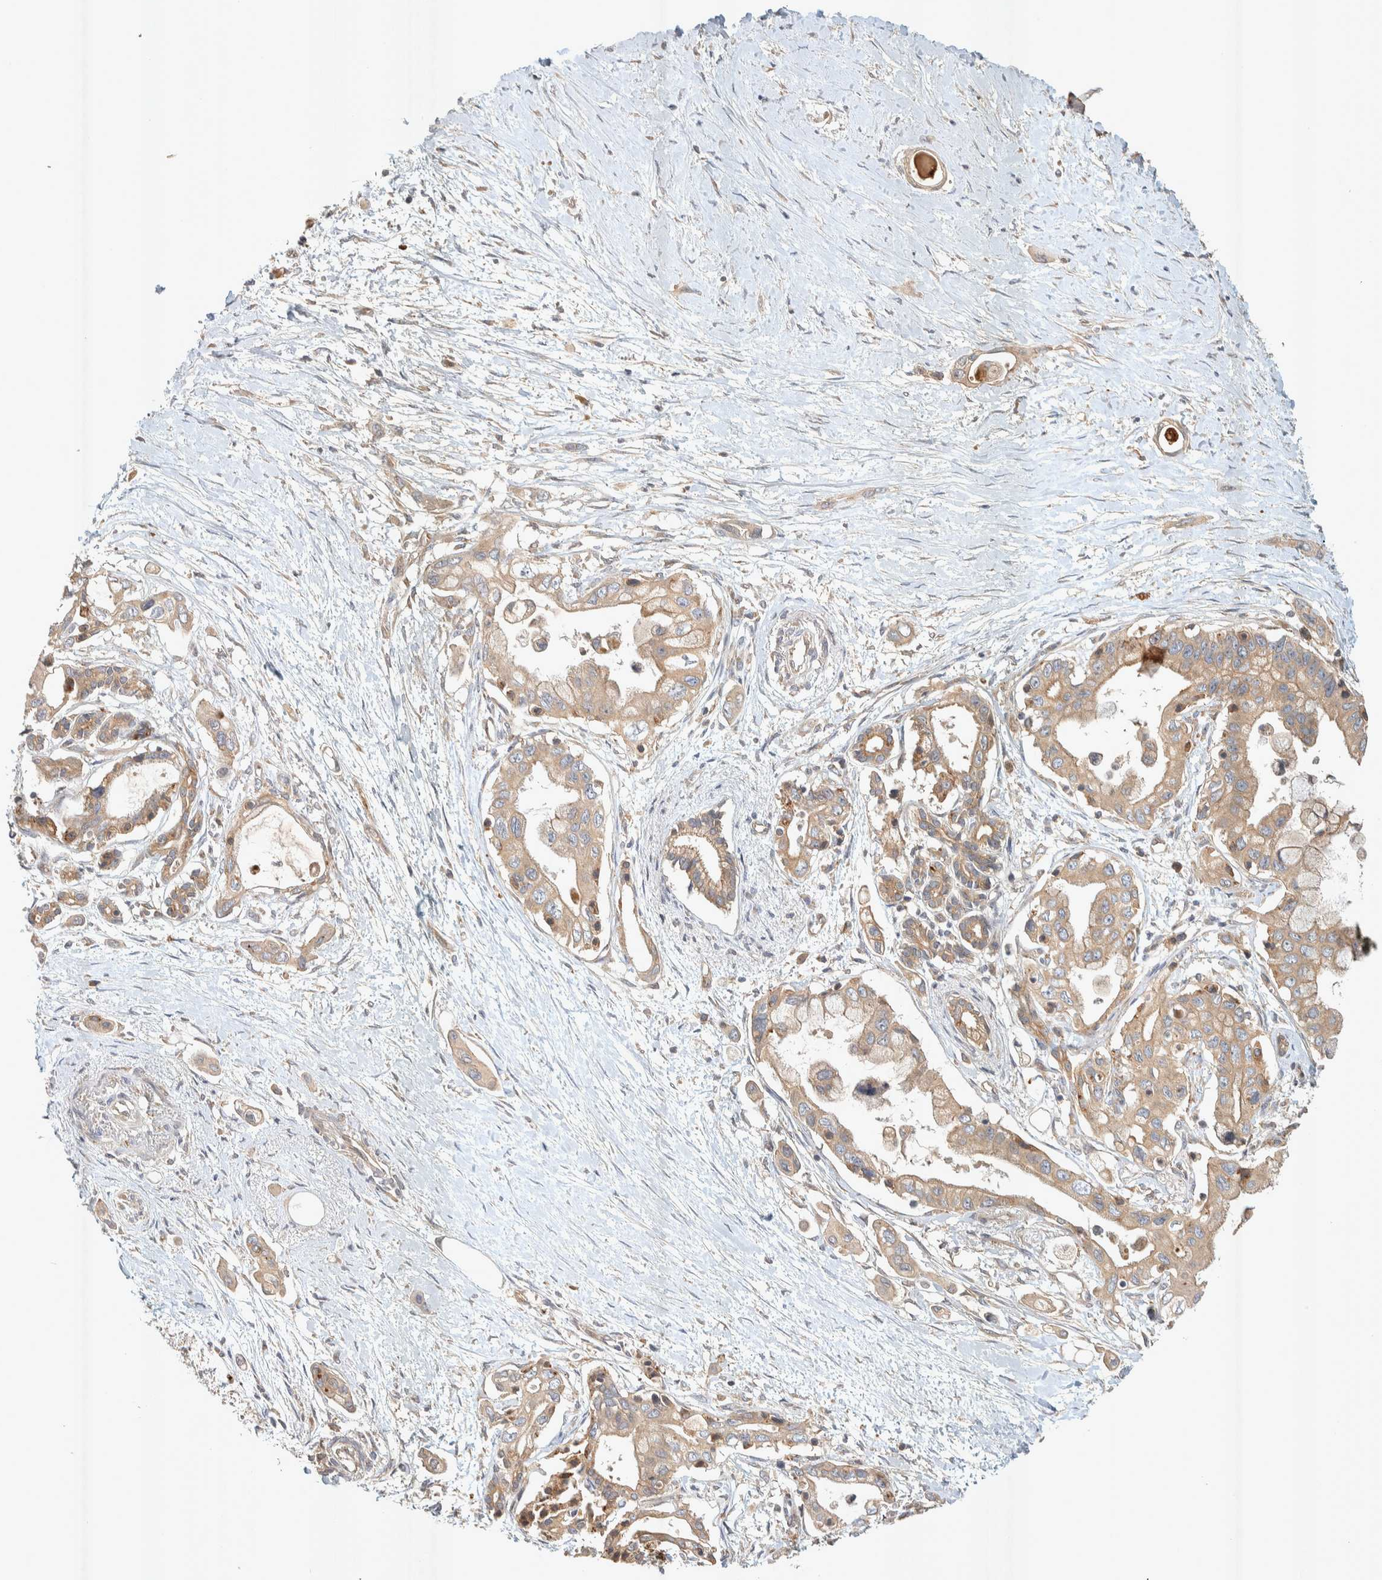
{"staining": {"intensity": "weak", "quantity": ">75%", "location": "cytoplasmic/membranous"}, "tissue": "pancreatic cancer", "cell_type": "Tumor cells", "image_type": "cancer", "snomed": [{"axis": "morphology", "description": "Adenocarcinoma, NOS"}, {"axis": "topography", "description": "Pancreas"}], "caption": "Immunohistochemistry micrograph of neoplastic tissue: adenocarcinoma (pancreatic) stained using immunohistochemistry displays low levels of weak protein expression localized specifically in the cytoplasmic/membranous of tumor cells, appearing as a cytoplasmic/membranous brown color.", "gene": "PXK", "patient": {"sex": "male", "age": 59}}